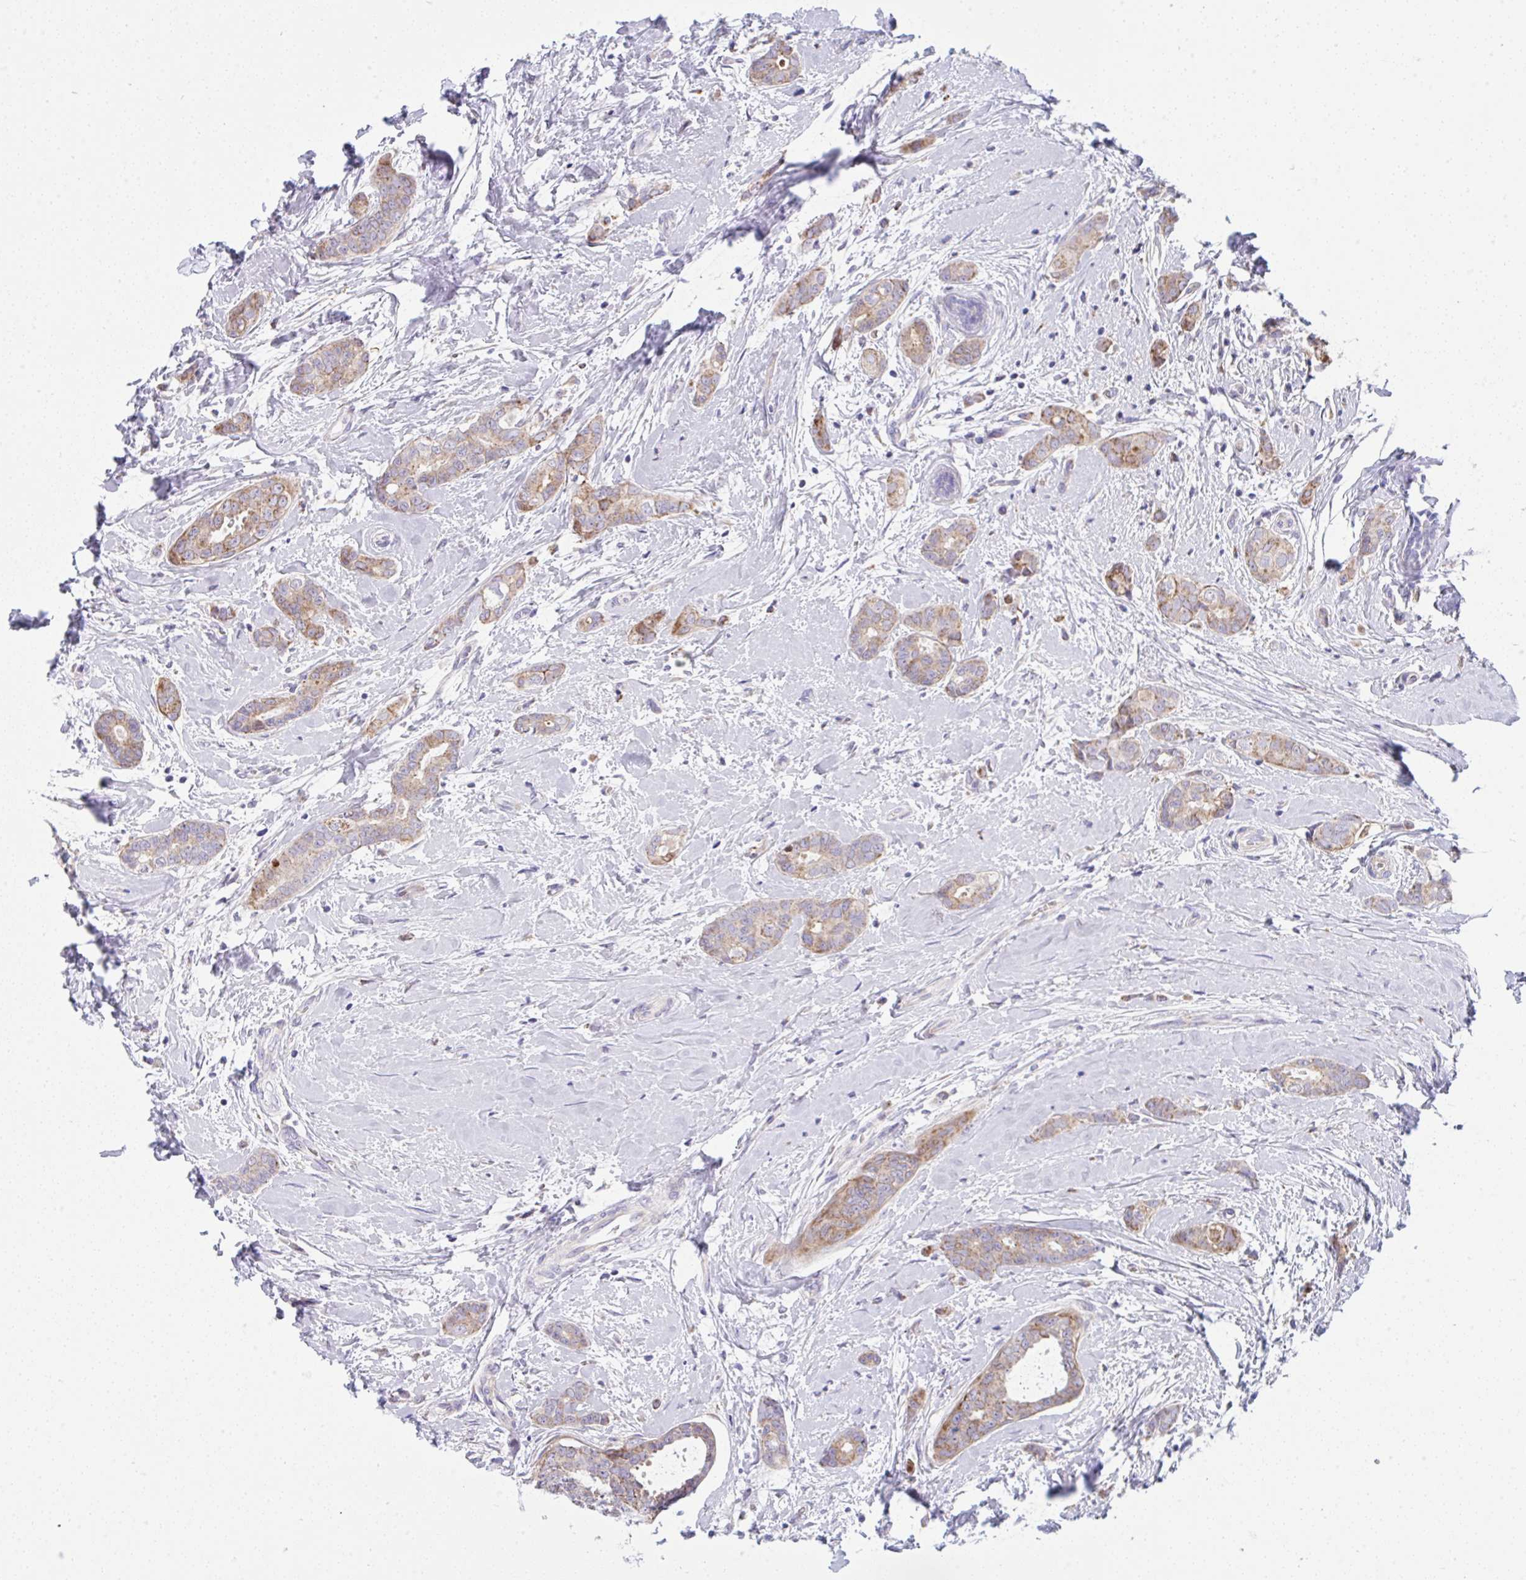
{"staining": {"intensity": "moderate", "quantity": "25%-75%", "location": "cytoplasmic/membranous"}, "tissue": "breast cancer", "cell_type": "Tumor cells", "image_type": "cancer", "snomed": [{"axis": "morphology", "description": "Duct carcinoma"}, {"axis": "topography", "description": "Breast"}], "caption": "Breast intraductal carcinoma tissue reveals moderate cytoplasmic/membranous expression in approximately 25%-75% of tumor cells, visualized by immunohistochemistry. (DAB = brown stain, brightfield microscopy at high magnification).", "gene": "NTN1", "patient": {"sex": "female", "age": 45}}